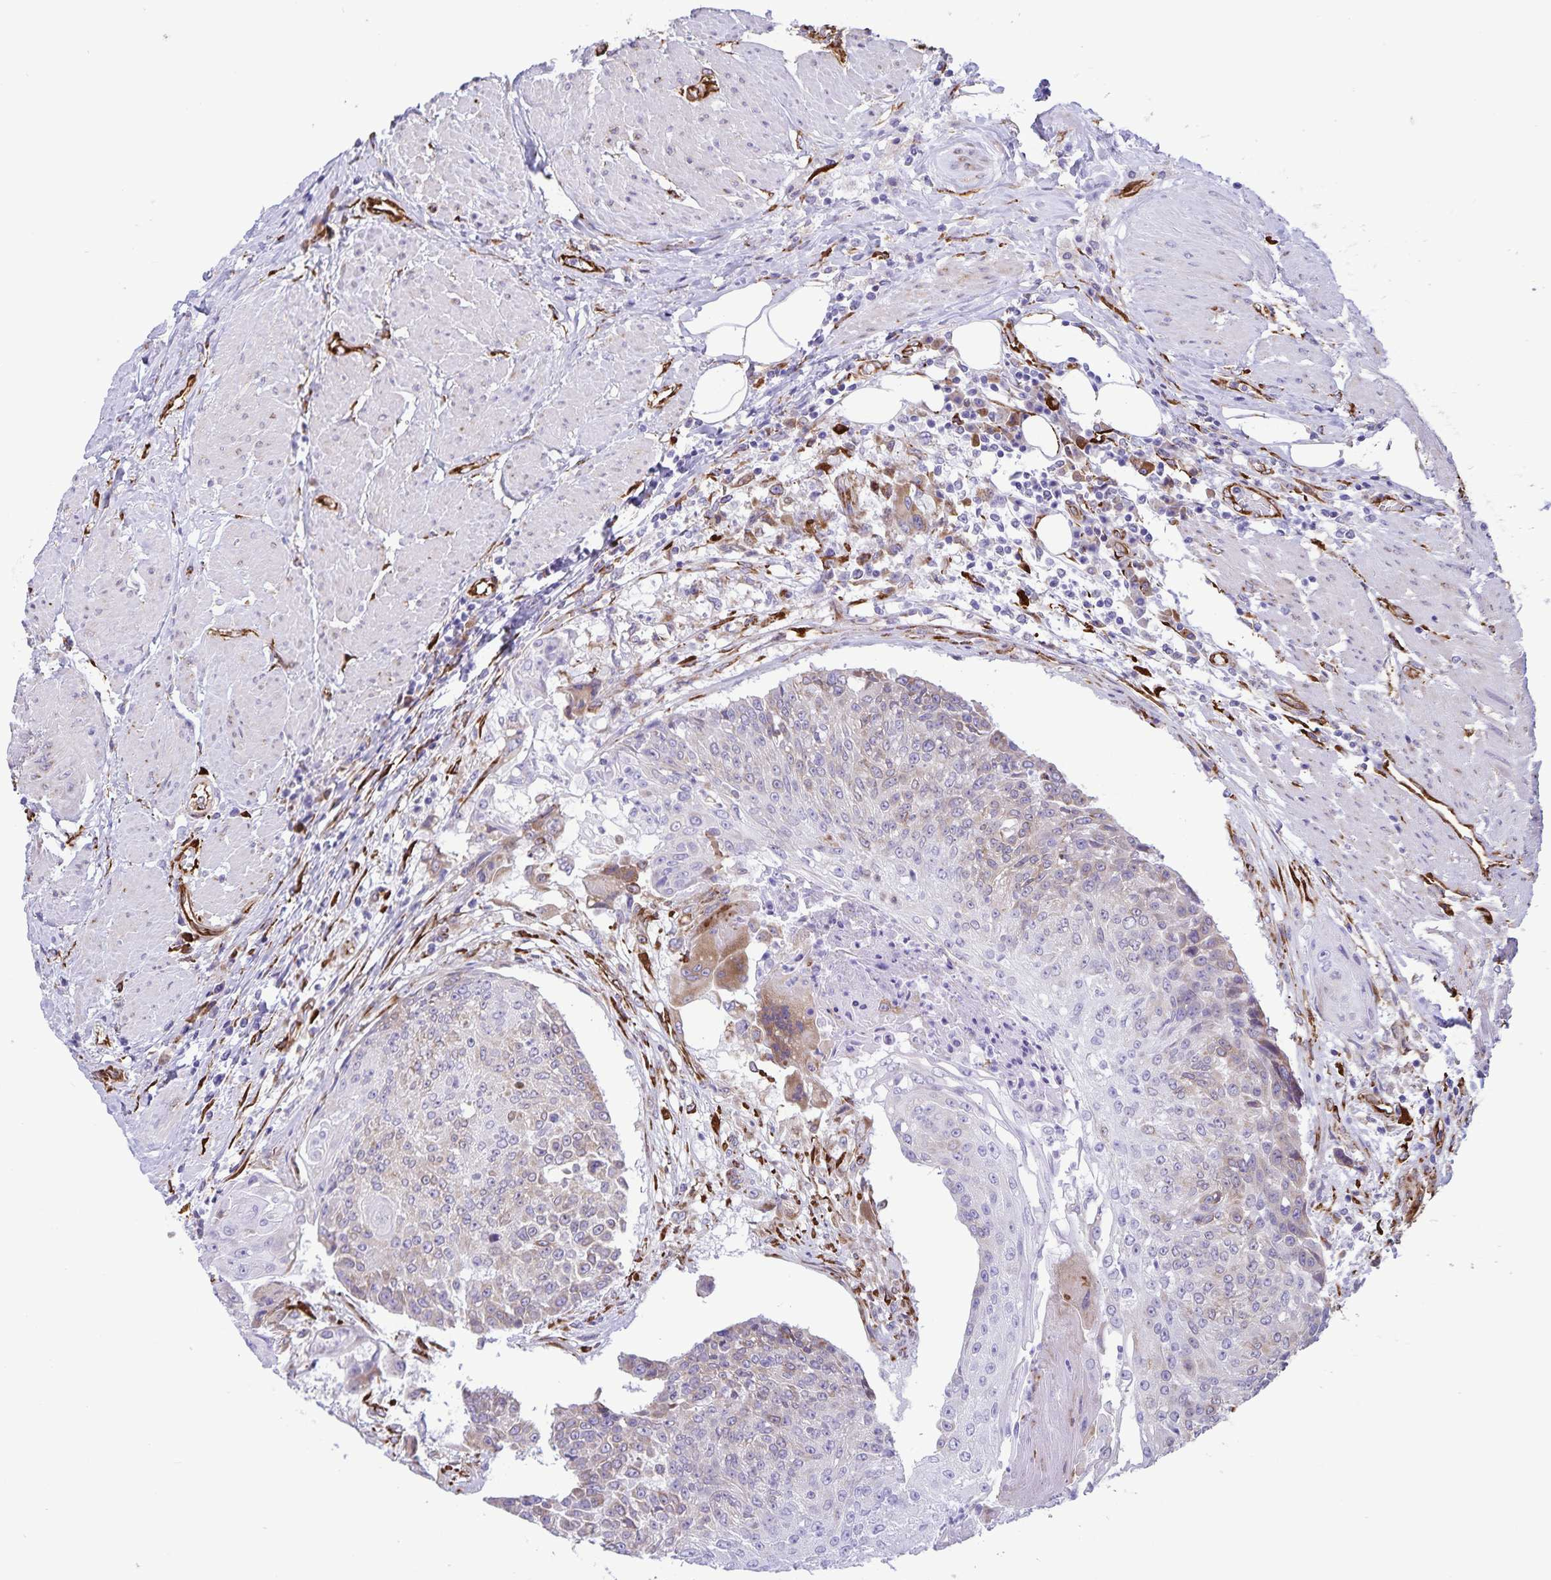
{"staining": {"intensity": "weak", "quantity": "25%-75%", "location": "cytoplasmic/membranous"}, "tissue": "urothelial cancer", "cell_type": "Tumor cells", "image_type": "cancer", "snomed": [{"axis": "morphology", "description": "Urothelial carcinoma, High grade"}, {"axis": "topography", "description": "Urinary bladder"}], "caption": "Protein staining displays weak cytoplasmic/membranous expression in about 25%-75% of tumor cells in urothelial carcinoma (high-grade). Using DAB (brown) and hematoxylin (blue) stains, captured at high magnification using brightfield microscopy.", "gene": "RCN1", "patient": {"sex": "female", "age": 63}}